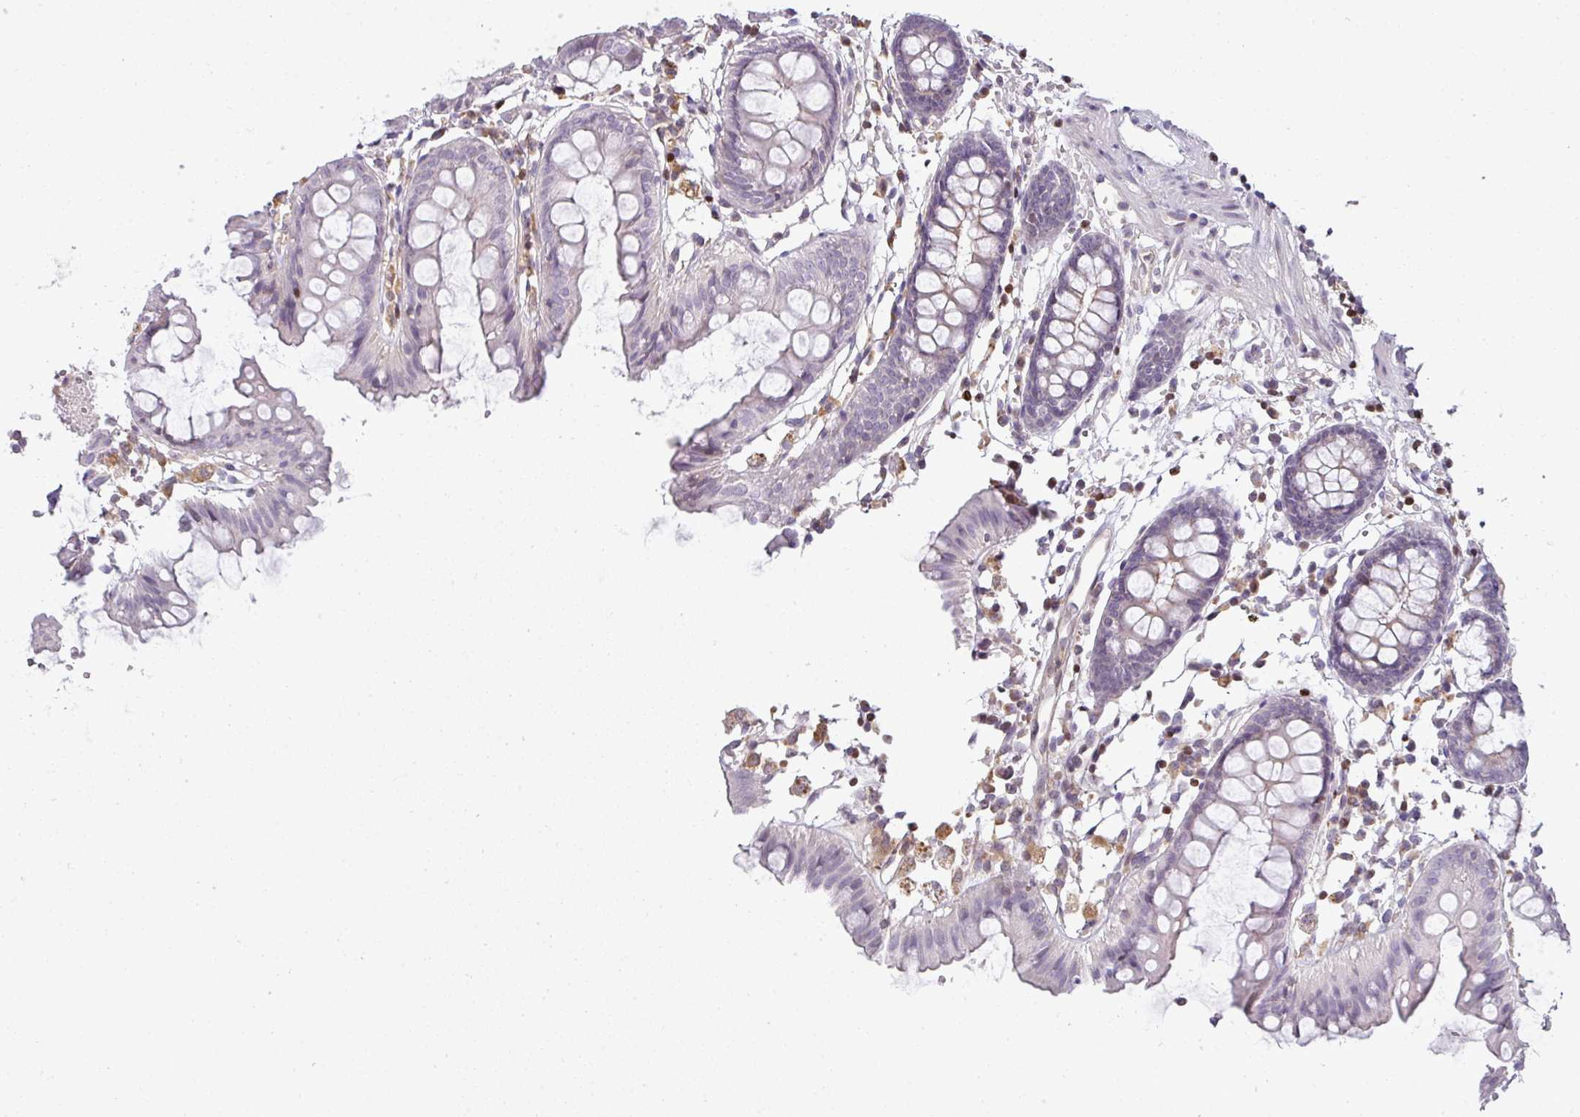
{"staining": {"intensity": "moderate", "quantity": ">75%", "location": "cytoplasmic/membranous"}, "tissue": "colon", "cell_type": "Endothelial cells", "image_type": "normal", "snomed": [{"axis": "morphology", "description": "Normal tissue, NOS"}, {"axis": "topography", "description": "Colon"}], "caption": "This micrograph reveals immunohistochemistry staining of normal human colon, with medium moderate cytoplasmic/membranous positivity in approximately >75% of endothelial cells.", "gene": "STAT5A", "patient": {"sex": "female", "age": 84}}